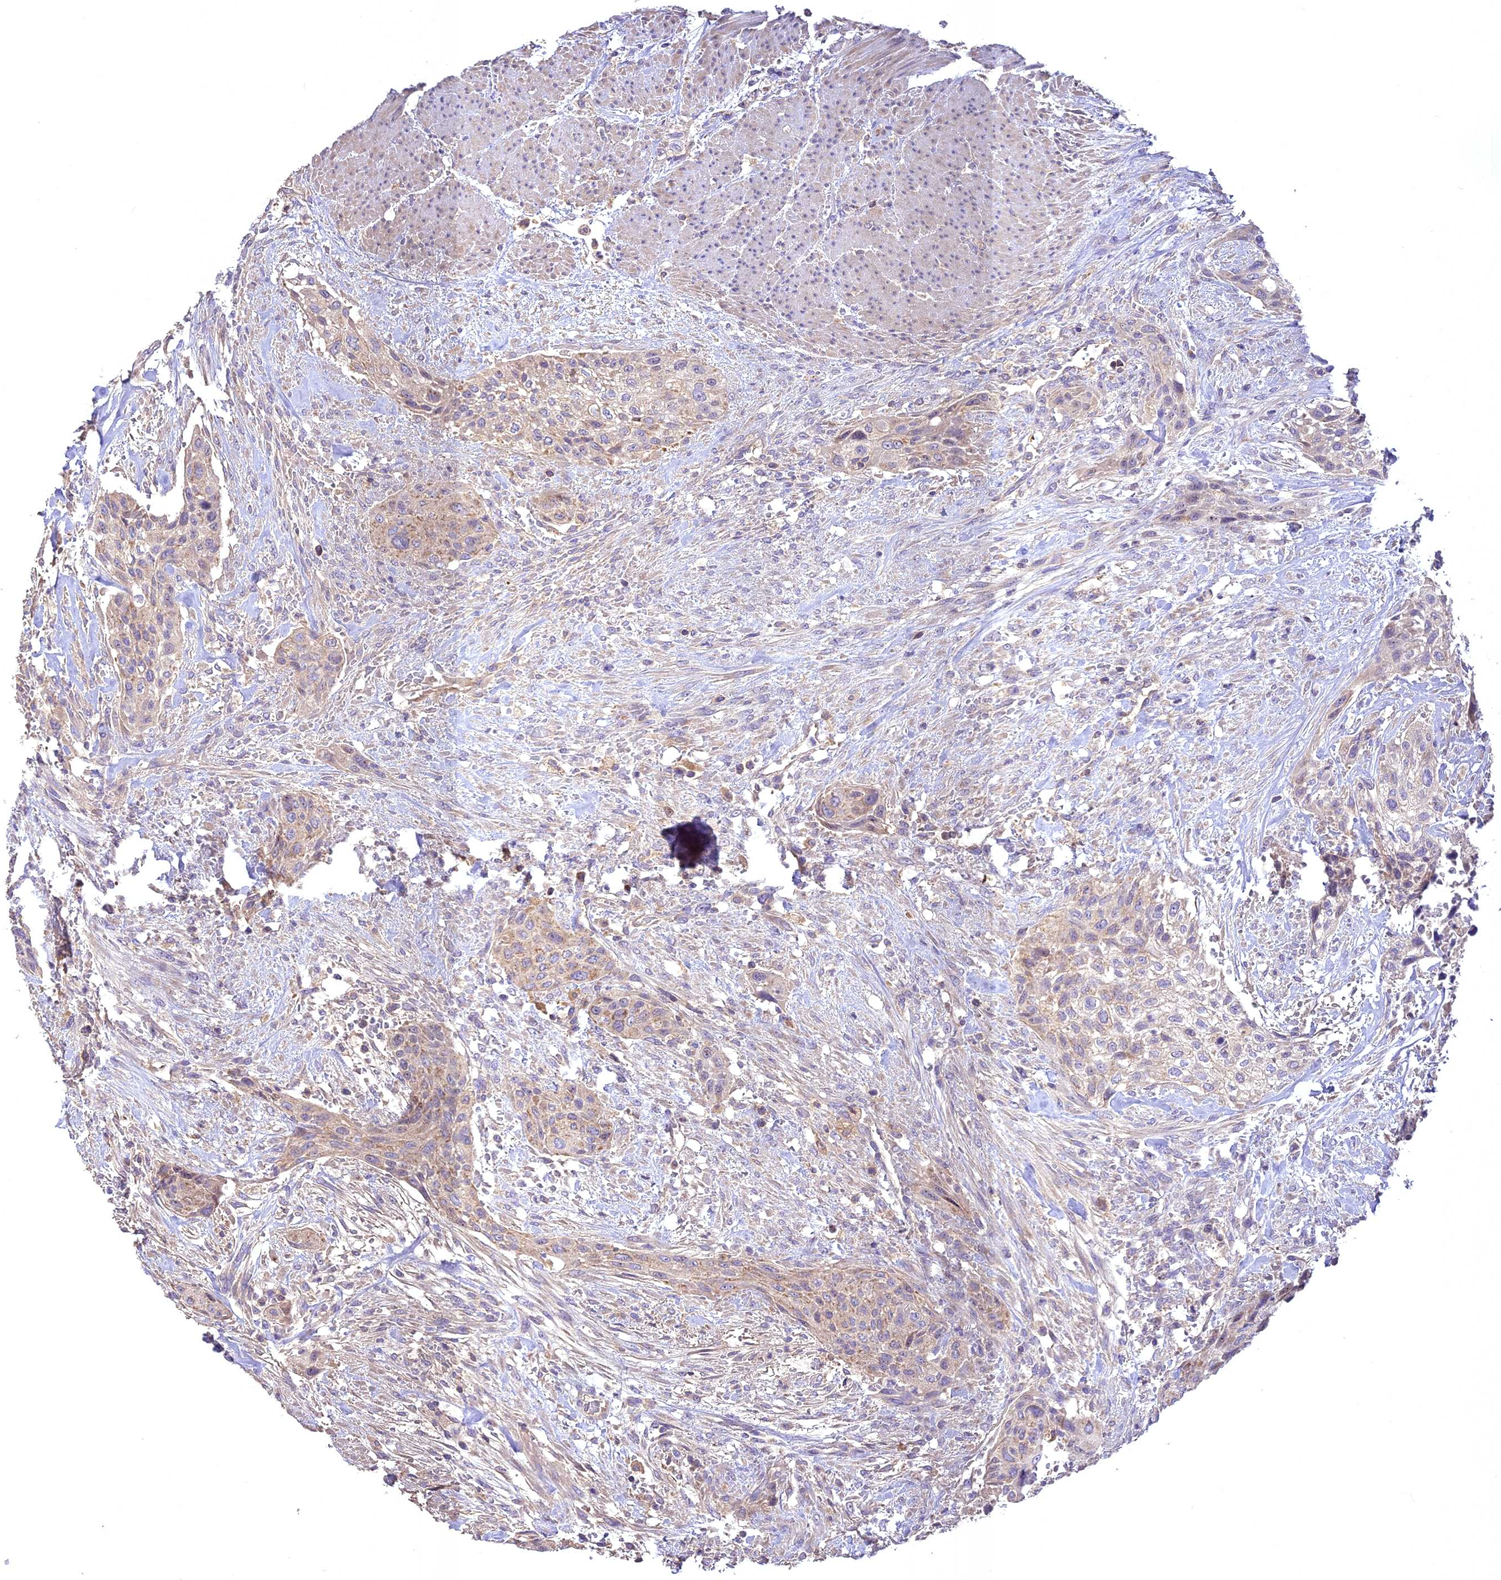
{"staining": {"intensity": "weak", "quantity": "25%-75%", "location": "cytoplasmic/membranous"}, "tissue": "urothelial cancer", "cell_type": "Tumor cells", "image_type": "cancer", "snomed": [{"axis": "morphology", "description": "Urothelial carcinoma, High grade"}, {"axis": "topography", "description": "Urinary bladder"}], "caption": "Immunohistochemistry (IHC) of urothelial cancer displays low levels of weak cytoplasmic/membranous positivity in about 25%-75% of tumor cells. Nuclei are stained in blue.", "gene": "NUDT8", "patient": {"sex": "male", "age": 35}}